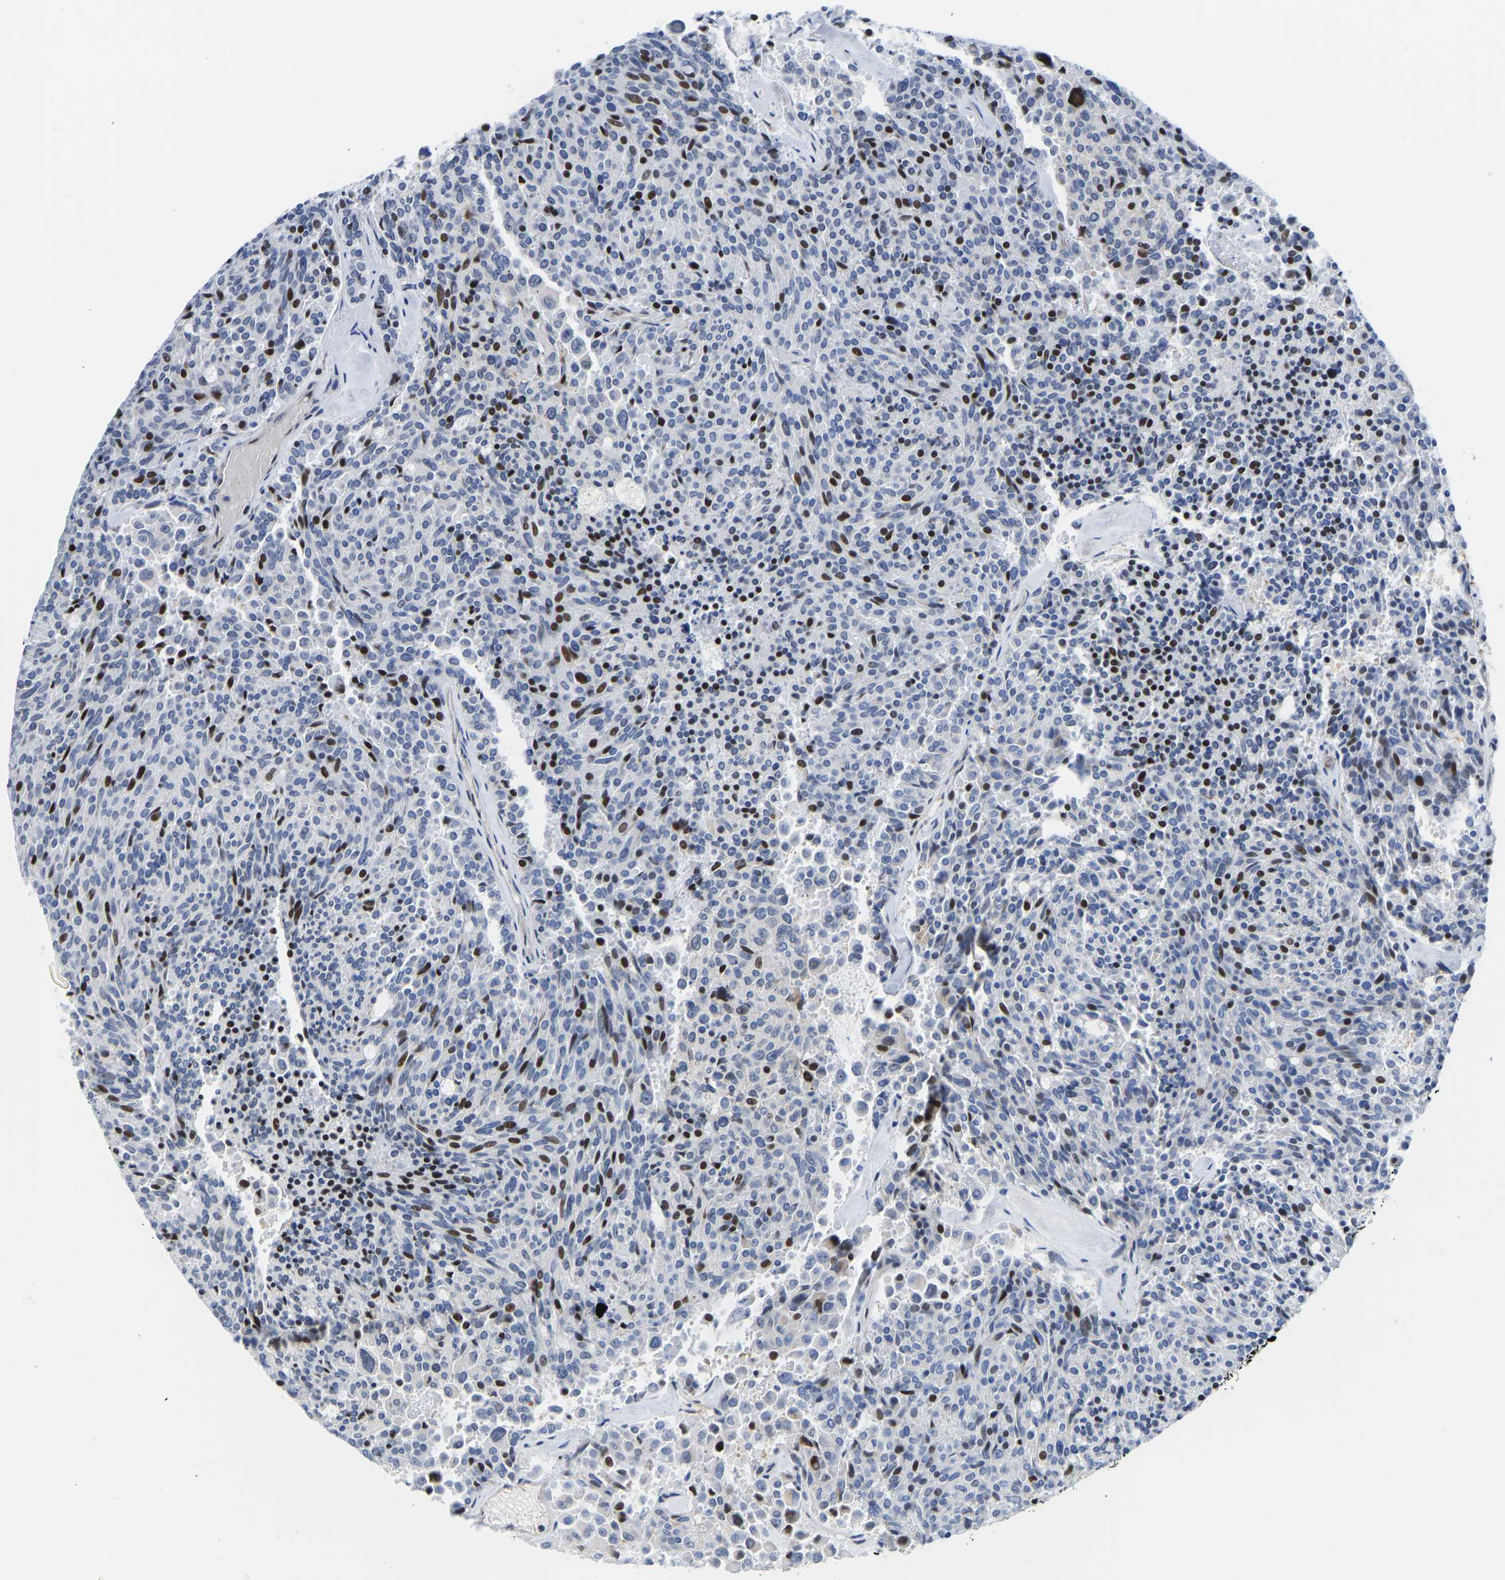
{"staining": {"intensity": "moderate", "quantity": "<25%", "location": "nuclear"}, "tissue": "carcinoid", "cell_type": "Tumor cells", "image_type": "cancer", "snomed": [{"axis": "morphology", "description": "Carcinoid, malignant, NOS"}, {"axis": "topography", "description": "Pancreas"}], "caption": "A high-resolution histopathology image shows immunohistochemistry (IHC) staining of carcinoid (malignant), which exhibits moderate nuclear positivity in about <25% of tumor cells.", "gene": "HDAC5", "patient": {"sex": "female", "age": 54}}